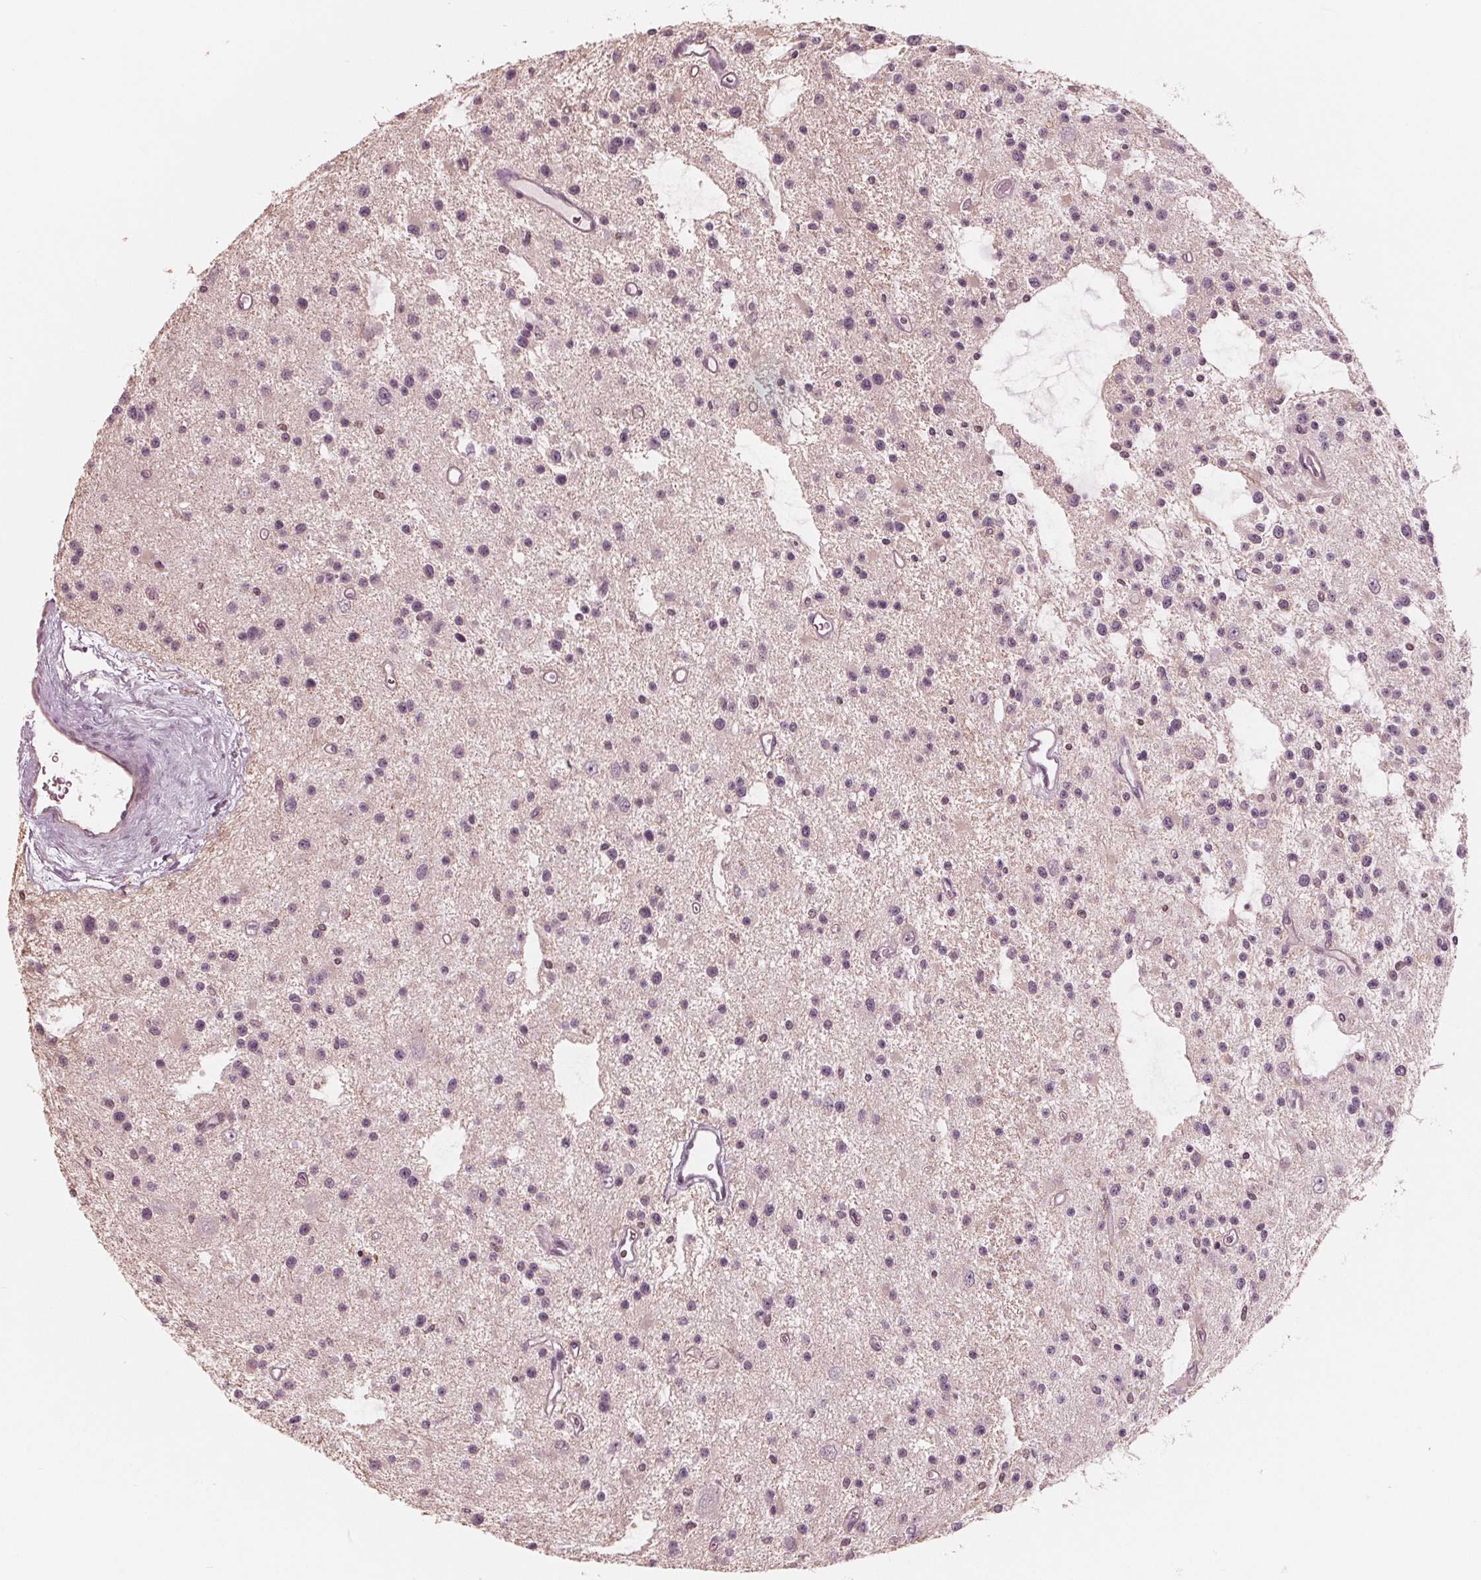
{"staining": {"intensity": "negative", "quantity": "none", "location": "none"}, "tissue": "glioma", "cell_type": "Tumor cells", "image_type": "cancer", "snomed": [{"axis": "morphology", "description": "Glioma, malignant, Low grade"}, {"axis": "topography", "description": "Brain"}], "caption": "DAB immunohistochemical staining of glioma exhibits no significant expression in tumor cells.", "gene": "ING3", "patient": {"sex": "male", "age": 43}}